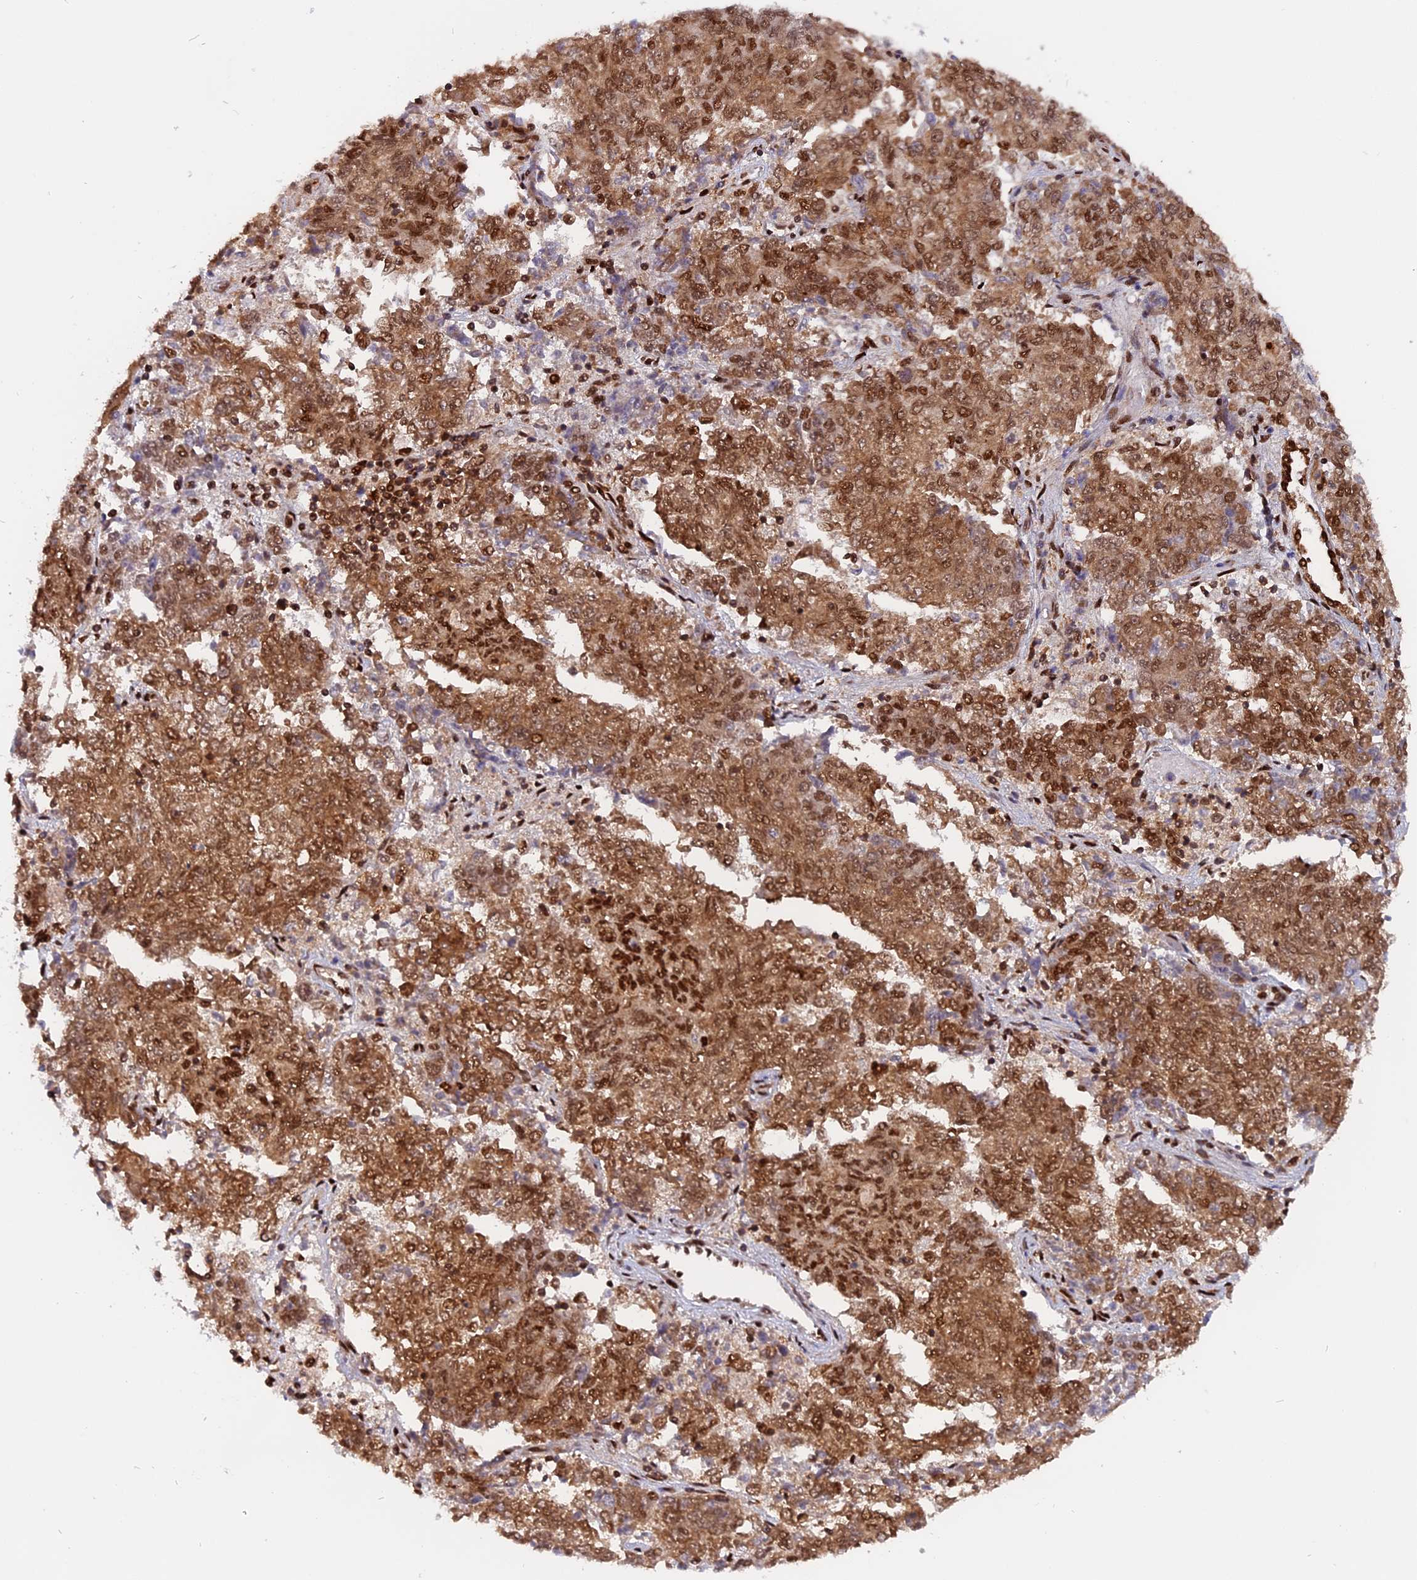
{"staining": {"intensity": "moderate", "quantity": ">75%", "location": "cytoplasmic/membranous,nuclear"}, "tissue": "endometrial cancer", "cell_type": "Tumor cells", "image_type": "cancer", "snomed": [{"axis": "morphology", "description": "Adenocarcinoma, NOS"}, {"axis": "topography", "description": "Endometrium"}], "caption": "Tumor cells display moderate cytoplasmic/membranous and nuclear positivity in approximately >75% of cells in endometrial adenocarcinoma.", "gene": "RAMAC", "patient": {"sex": "female", "age": 80}}